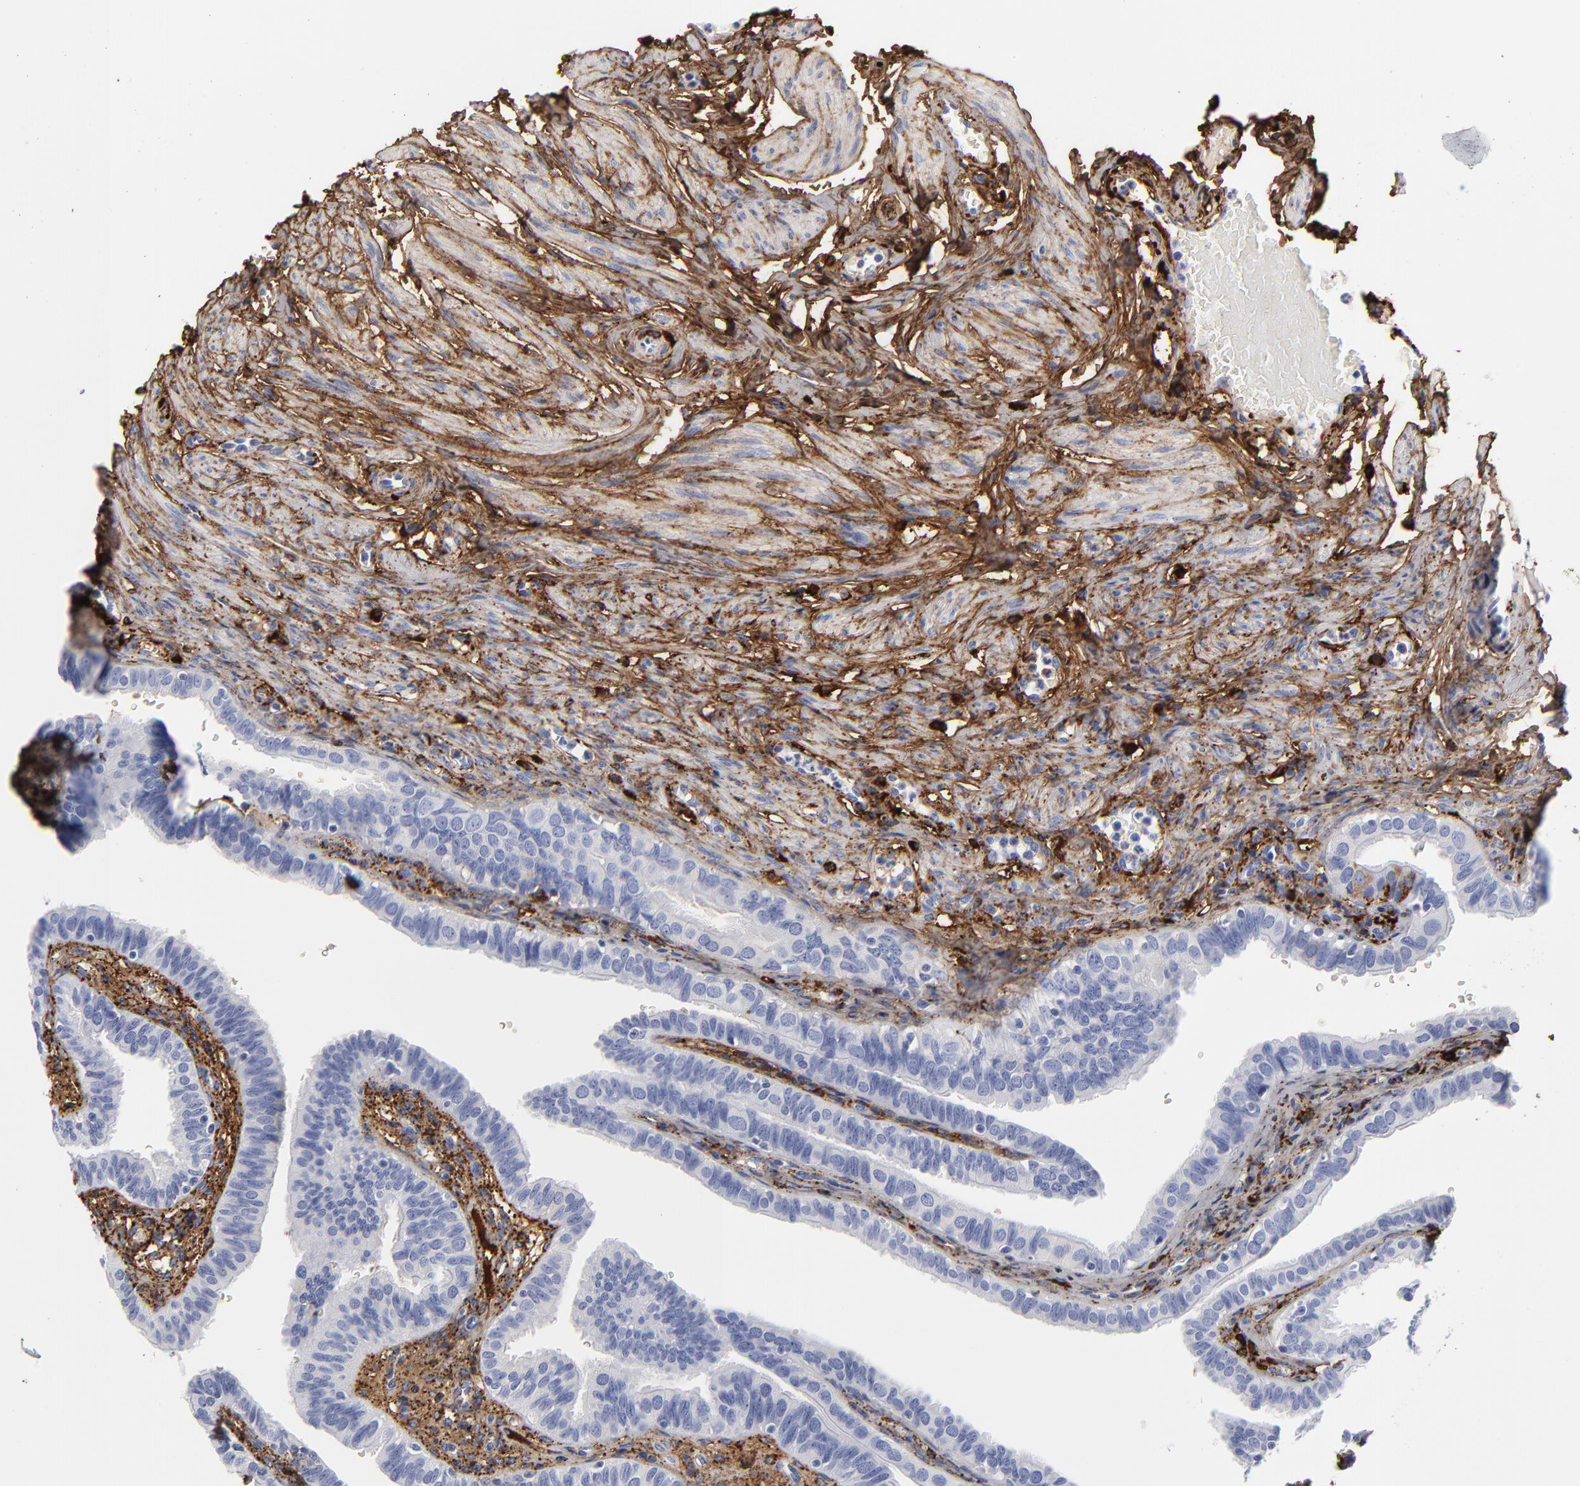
{"staining": {"intensity": "negative", "quantity": "none", "location": "none"}, "tissue": "fallopian tube", "cell_type": "Glandular cells", "image_type": "normal", "snomed": [{"axis": "morphology", "description": "Normal tissue, NOS"}, {"axis": "topography", "description": "Fallopian tube"}, {"axis": "topography", "description": "Ovary"}], "caption": "Glandular cells show no significant expression in benign fallopian tube. (DAB (3,3'-diaminobenzidine) immunohistochemistry visualized using brightfield microscopy, high magnification).", "gene": "DCN", "patient": {"sex": "female", "age": 51}}